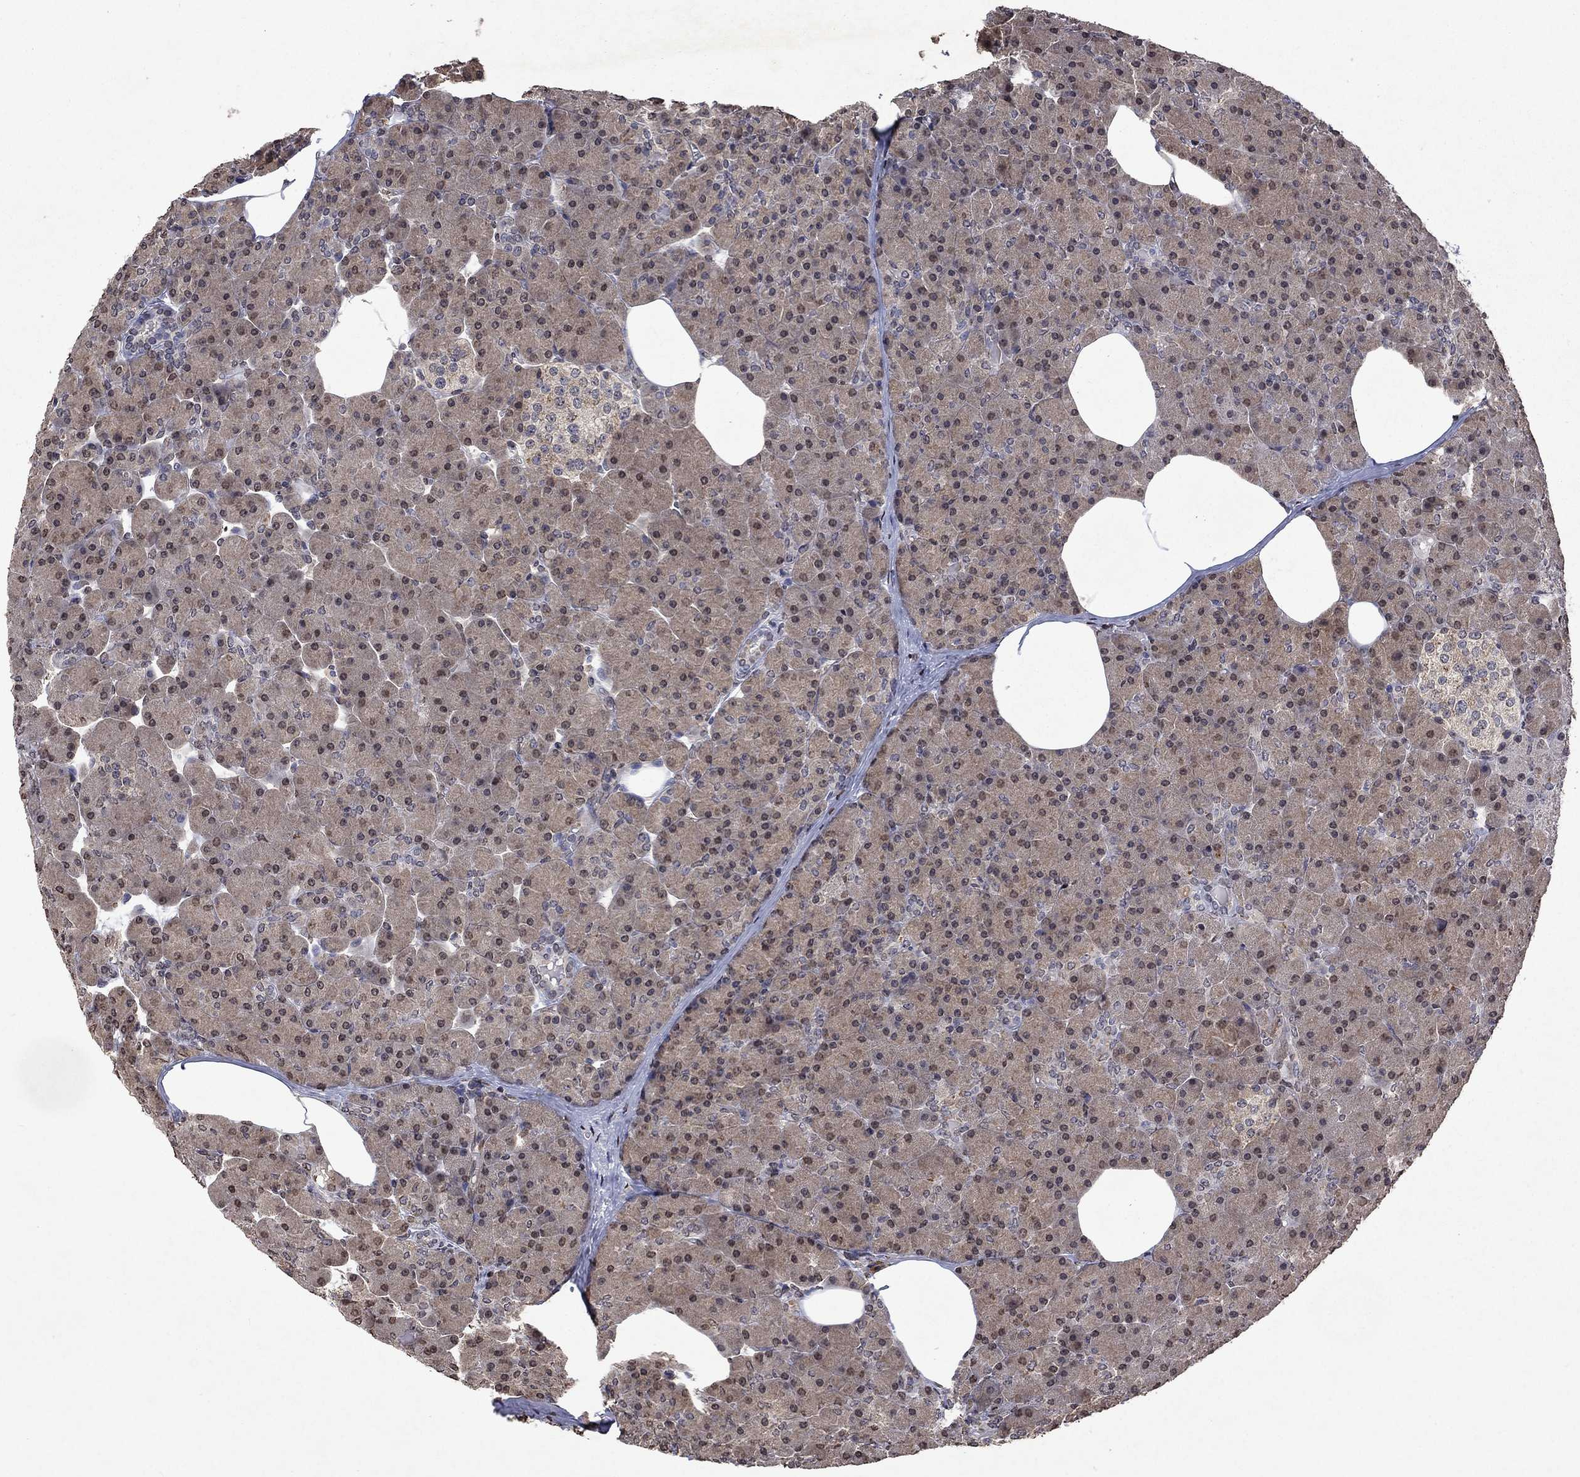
{"staining": {"intensity": "moderate", "quantity": "25%-75%", "location": "cytoplasmic/membranous,nuclear"}, "tissue": "pancreas", "cell_type": "Exocrine glandular cells", "image_type": "normal", "snomed": [{"axis": "morphology", "description": "Normal tissue, NOS"}, {"axis": "topography", "description": "Pancreas"}], "caption": "Normal pancreas was stained to show a protein in brown. There is medium levels of moderate cytoplasmic/membranous,nuclear staining in approximately 25%-75% of exocrine glandular cells. (IHC, brightfield microscopy, high magnification).", "gene": "TTC38", "patient": {"sex": "female", "age": 45}}